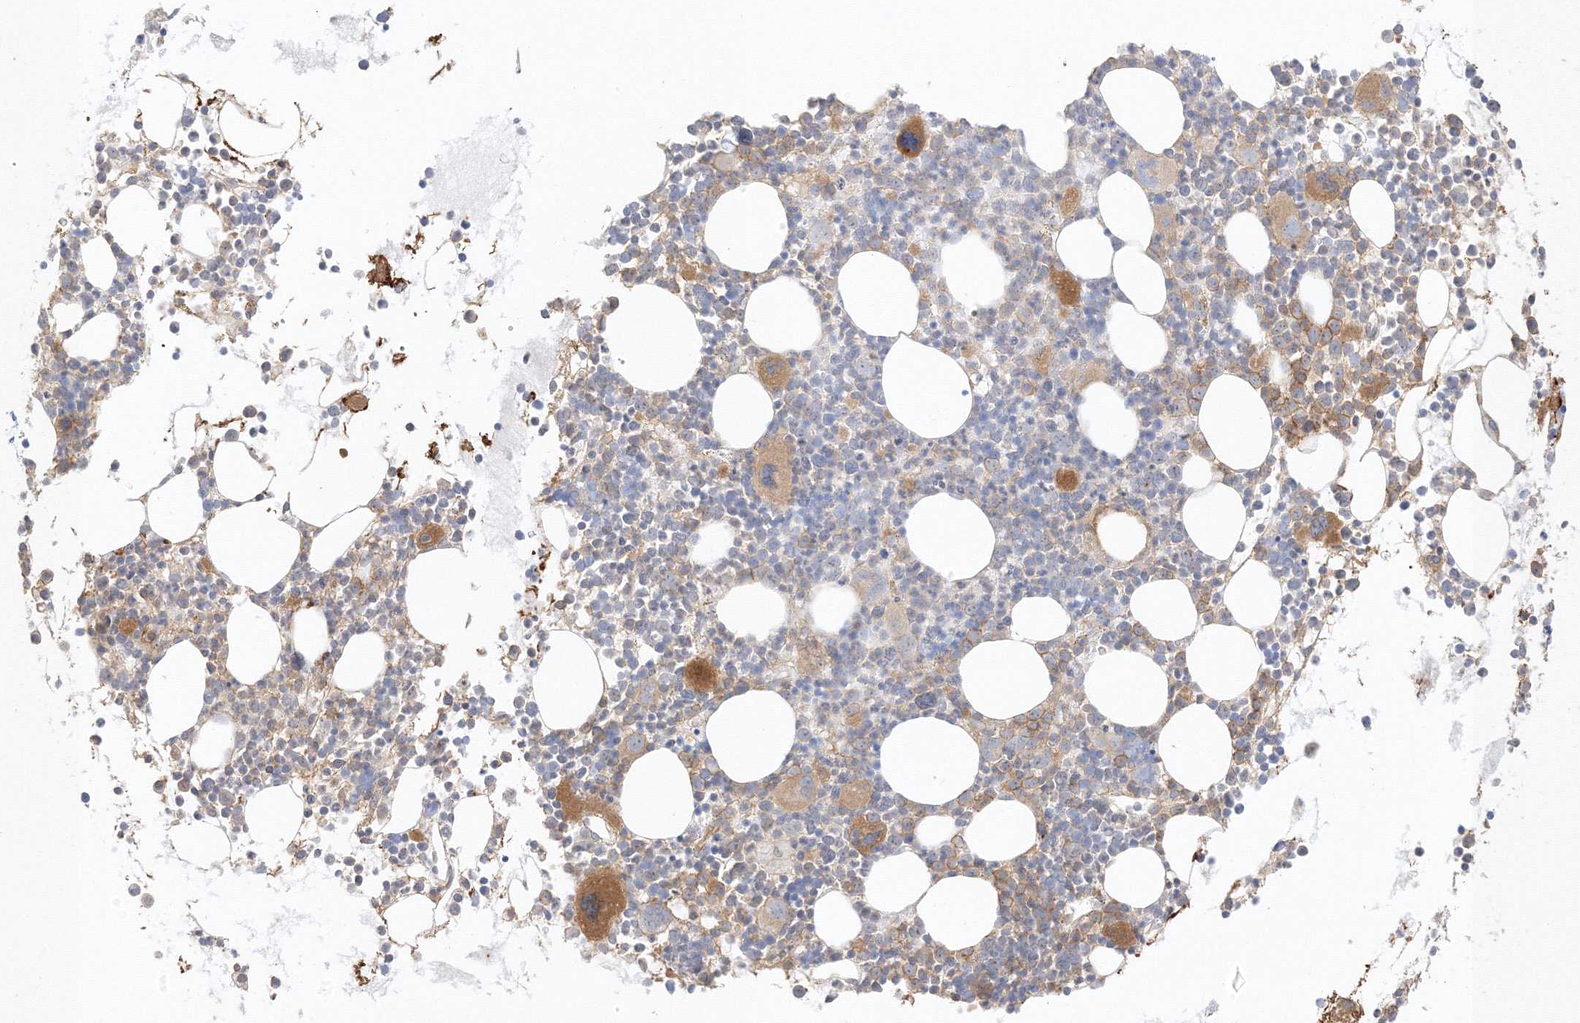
{"staining": {"intensity": "moderate", "quantity": "<25%", "location": "cytoplasmic/membranous"}, "tissue": "bone marrow", "cell_type": "Hematopoietic cells", "image_type": "normal", "snomed": [{"axis": "morphology", "description": "Normal tissue, NOS"}, {"axis": "topography", "description": "Bone marrow"}], "caption": "Brown immunohistochemical staining in normal human bone marrow exhibits moderate cytoplasmic/membranous staining in about <25% of hematopoietic cells.", "gene": "ETAA1", "patient": {"sex": "female", "age": 62}}